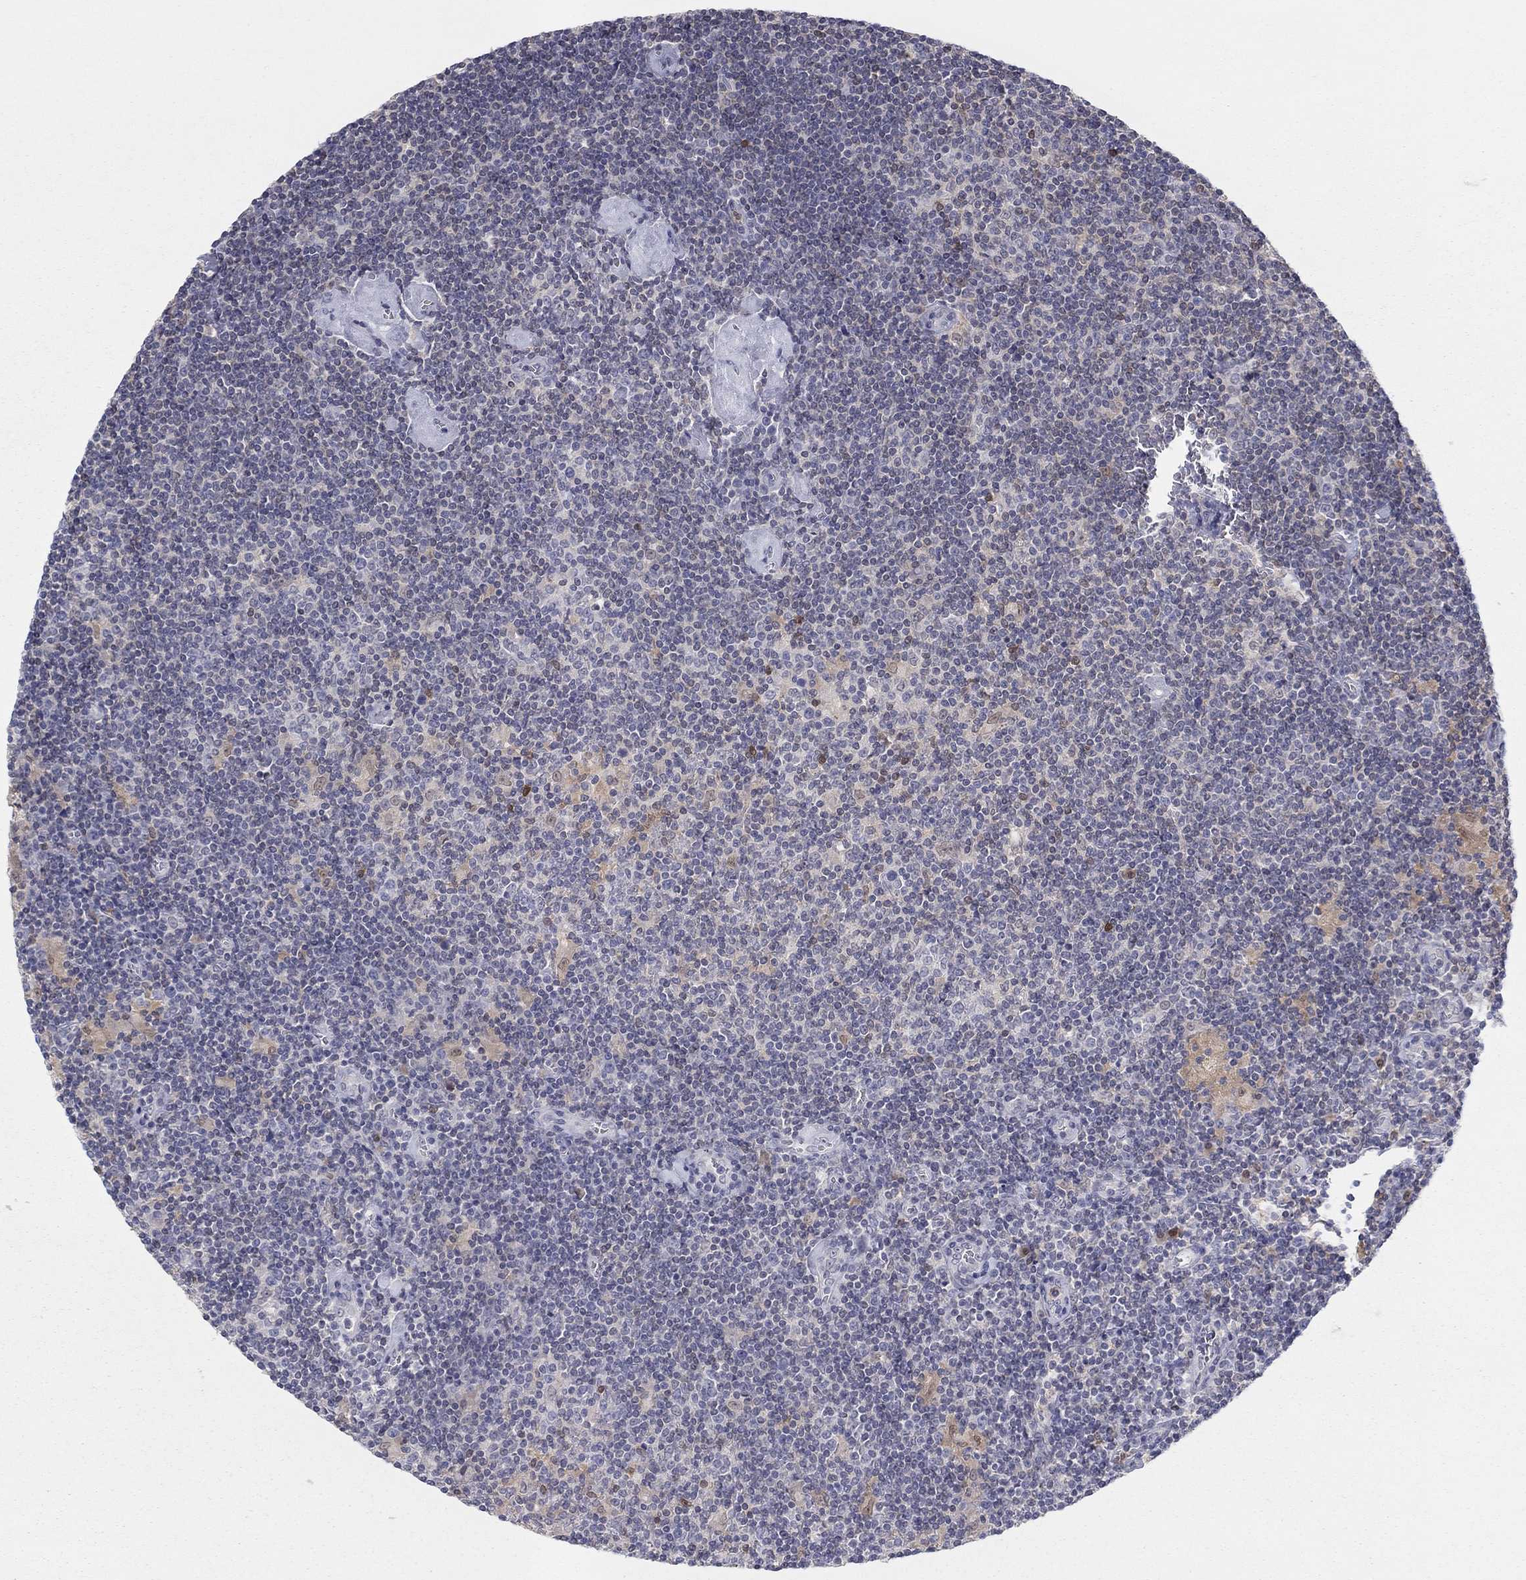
{"staining": {"intensity": "weak", "quantity": ">75%", "location": "cytoplasmic/membranous"}, "tissue": "lymphoma", "cell_type": "Tumor cells", "image_type": "cancer", "snomed": [{"axis": "morphology", "description": "Hodgkin's disease, NOS"}, {"axis": "topography", "description": "Lymph node"}], "caption": "Protein expression analysis of human lymphoma reveals weak cytoplasmic/membranous positivity in about >75% of tumor cells.", "gene": "PDXK", "patient": {"sex": "male", "age": 40}}